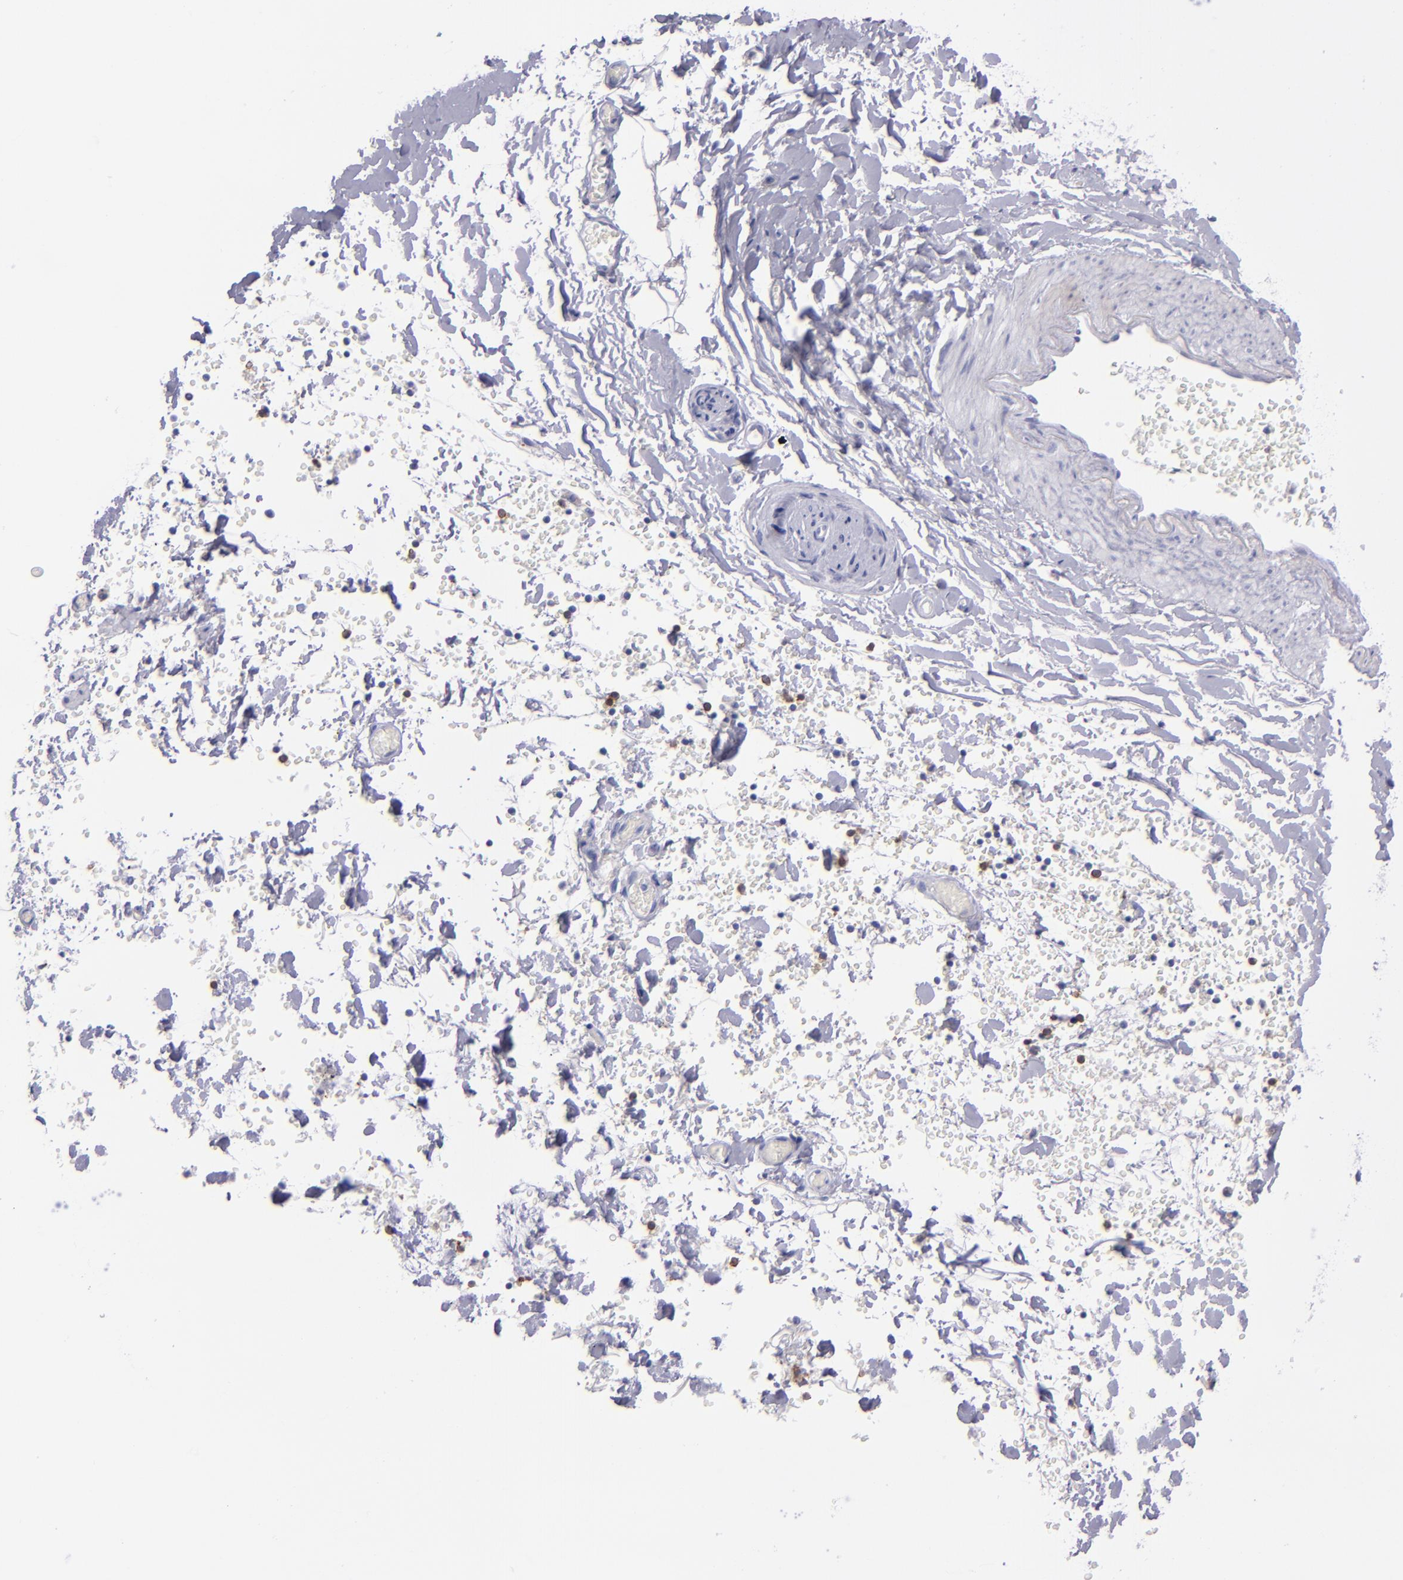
{"staining": {"intensity": "negative", "quantity": "none", "location": "none"}, "tissue": "adipose tissue", "cell_type": "Adipocytes", "image_type": "normal", "snomed": [{"axis": "morphology", "description": "Normal tissue, NOS"}, {"axis": "topography", "description": "Bronchus"}, {"axis": "topography", "description": "Lung"}], "caption": "This is an immunohistochemistry image of unremarkable adipose tissue. There is no expression in adipocytes.", "gene": "CD37", "patient": {"sex": "female", "age": 56}}